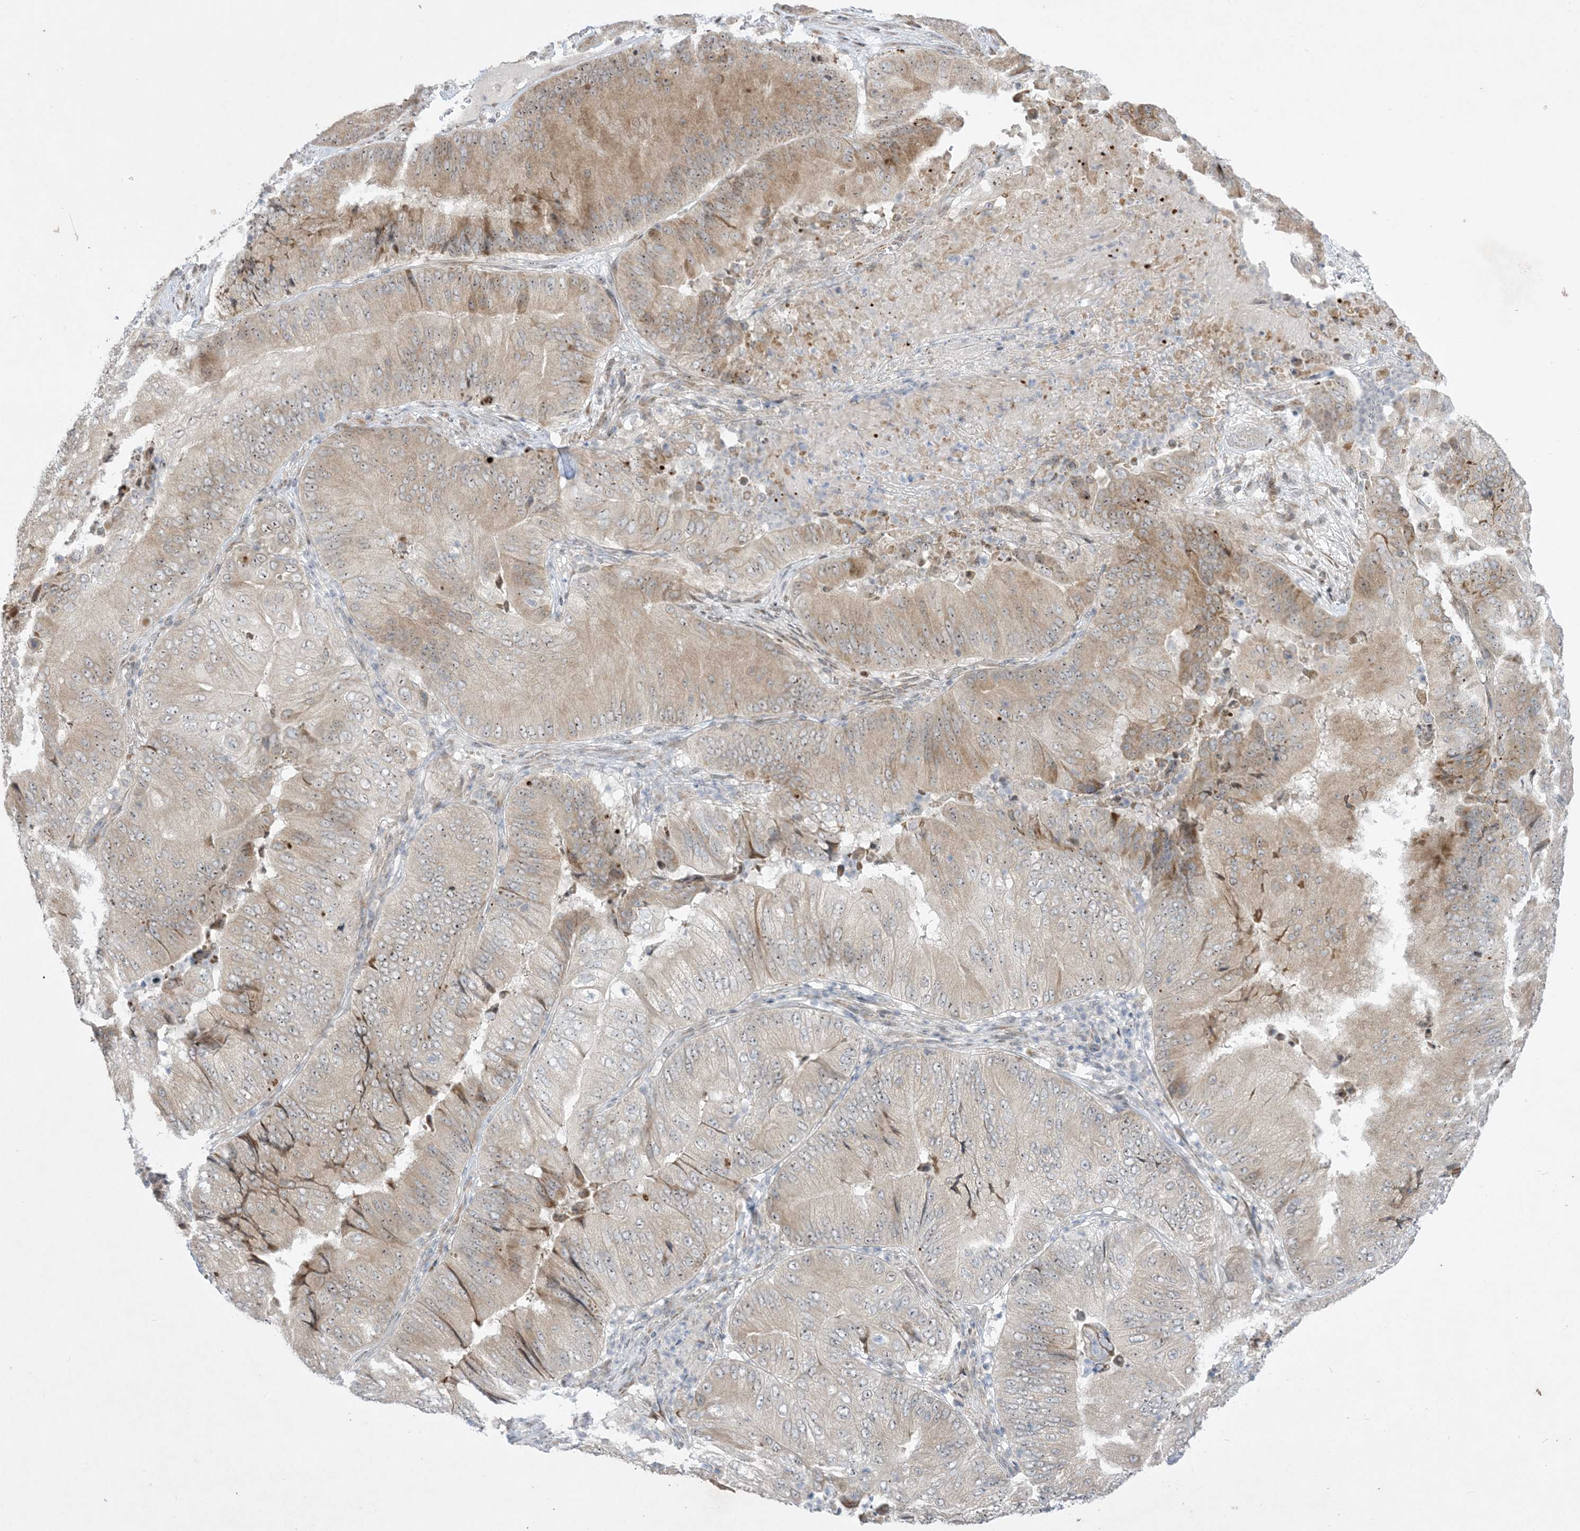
{"staining": {"intensity": "weak", "quantity": "25%-75%", "location": "cytoplasmic/membranous"}, "tissue": "pancreatic cancer", "cell_type": "Tumor cells", "image_type": "cancer", "snomed": [{"axis": "morphology", "description": "Adenocarcinoma, NOS"}, {"axis": "topography", "description": "Pancreas"}], "caption": "Pancreatic cancer tissue displays weak cytoplasmic/membranous staining in approximately 25%-75% of tumor cells", "gene": "SOGA3", "patient": {"sex": "female", "age": 77}}